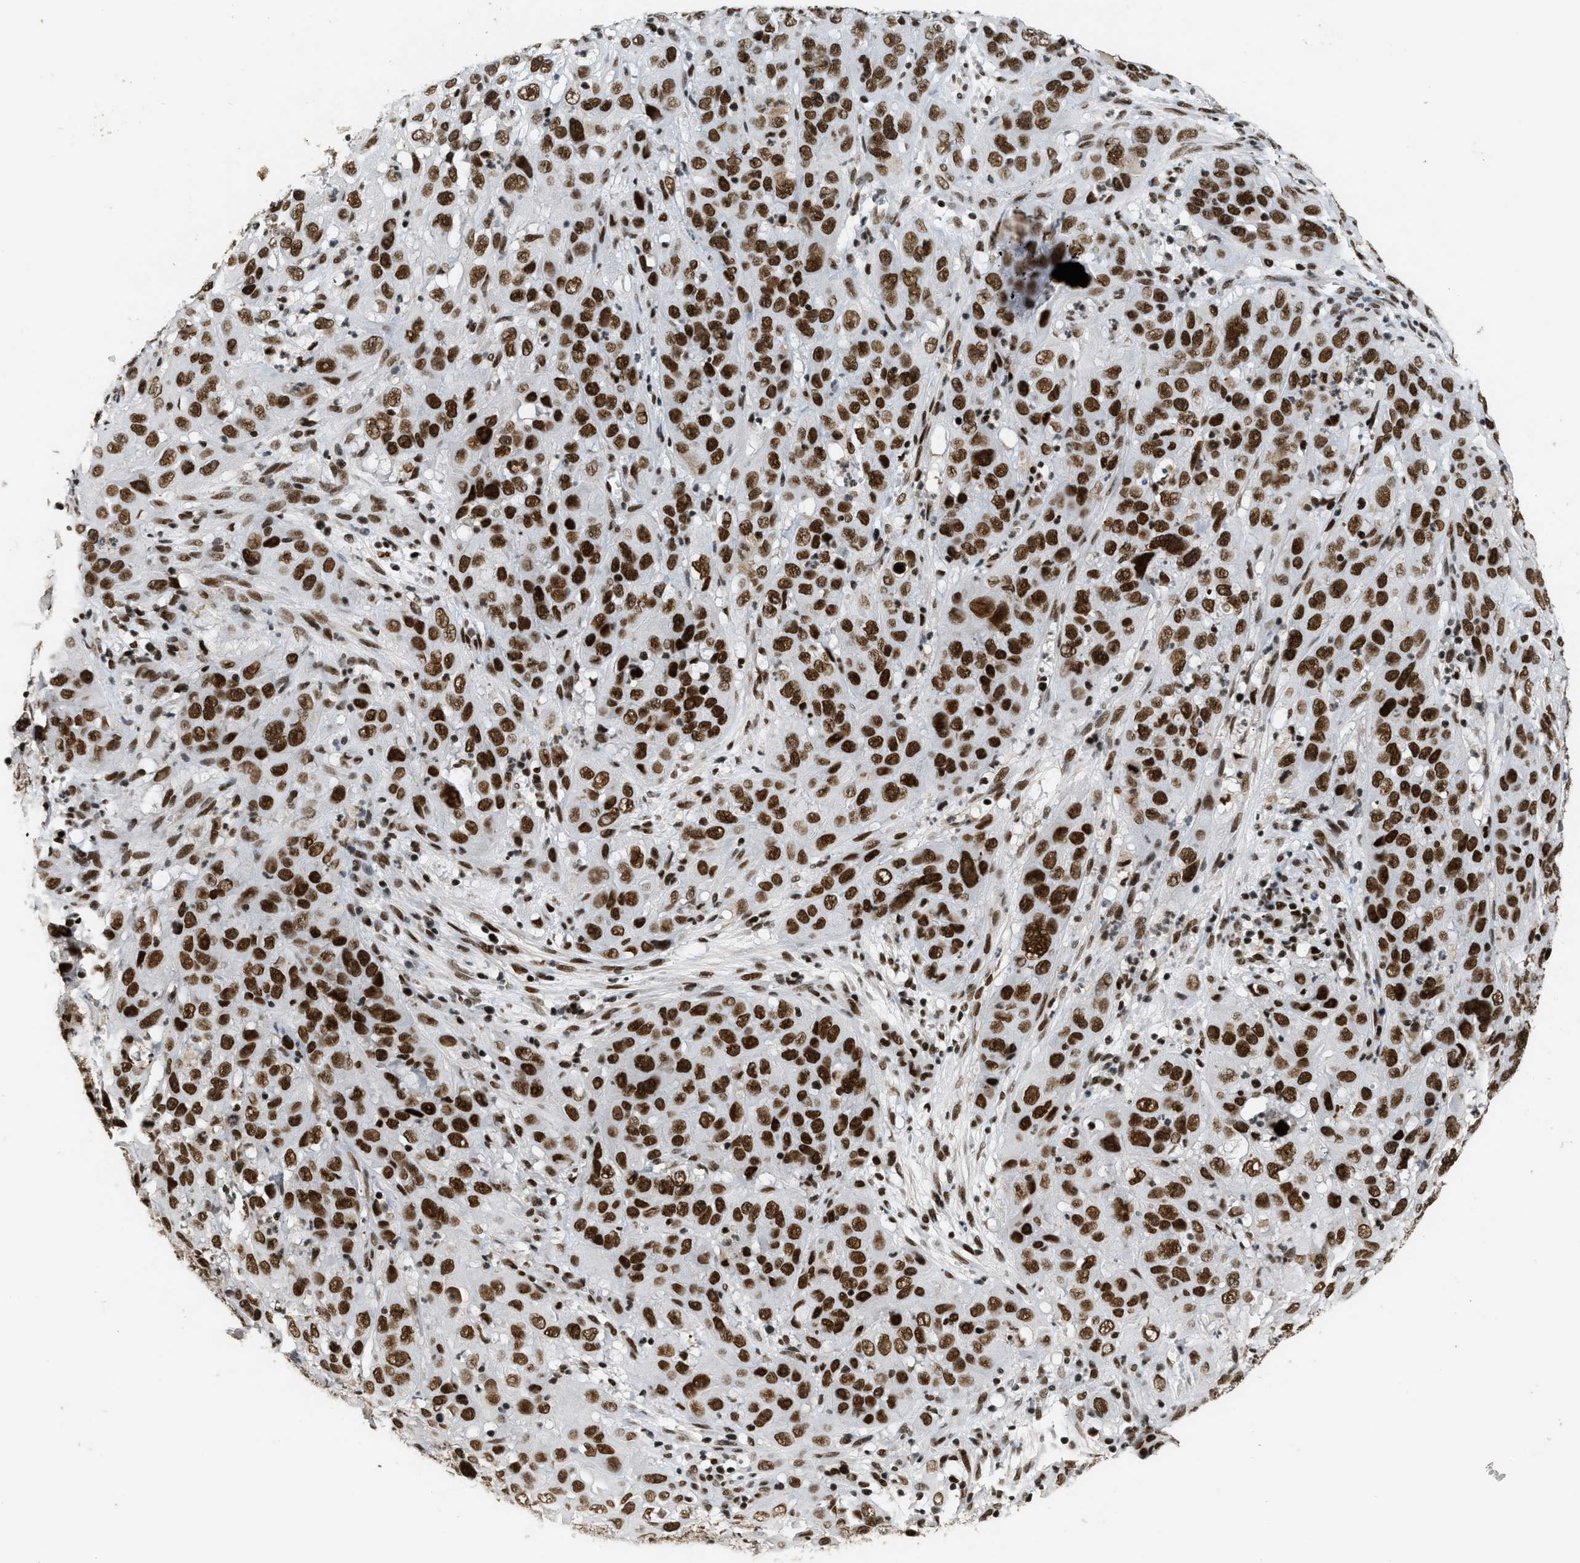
{"staining": {"intensity": "strong", "quantity": ">75%", "location": "nuclear"}, "tissue": "cervical cancer", "cell_type": "Tumor cells", "image_type": "cancer", "snomed": [{"axis": "morphology", "description": "Squamous cell carcinoma, NOS"}, {"axis": "topography", "description": "Cervix"}], "caption": "Strong nuclear expression is present in about >75% of tumor cells in cervical squamous cell carcinoma.", "gene": "SMARCB1", "patient": {"sex": "female", "age": 32}}